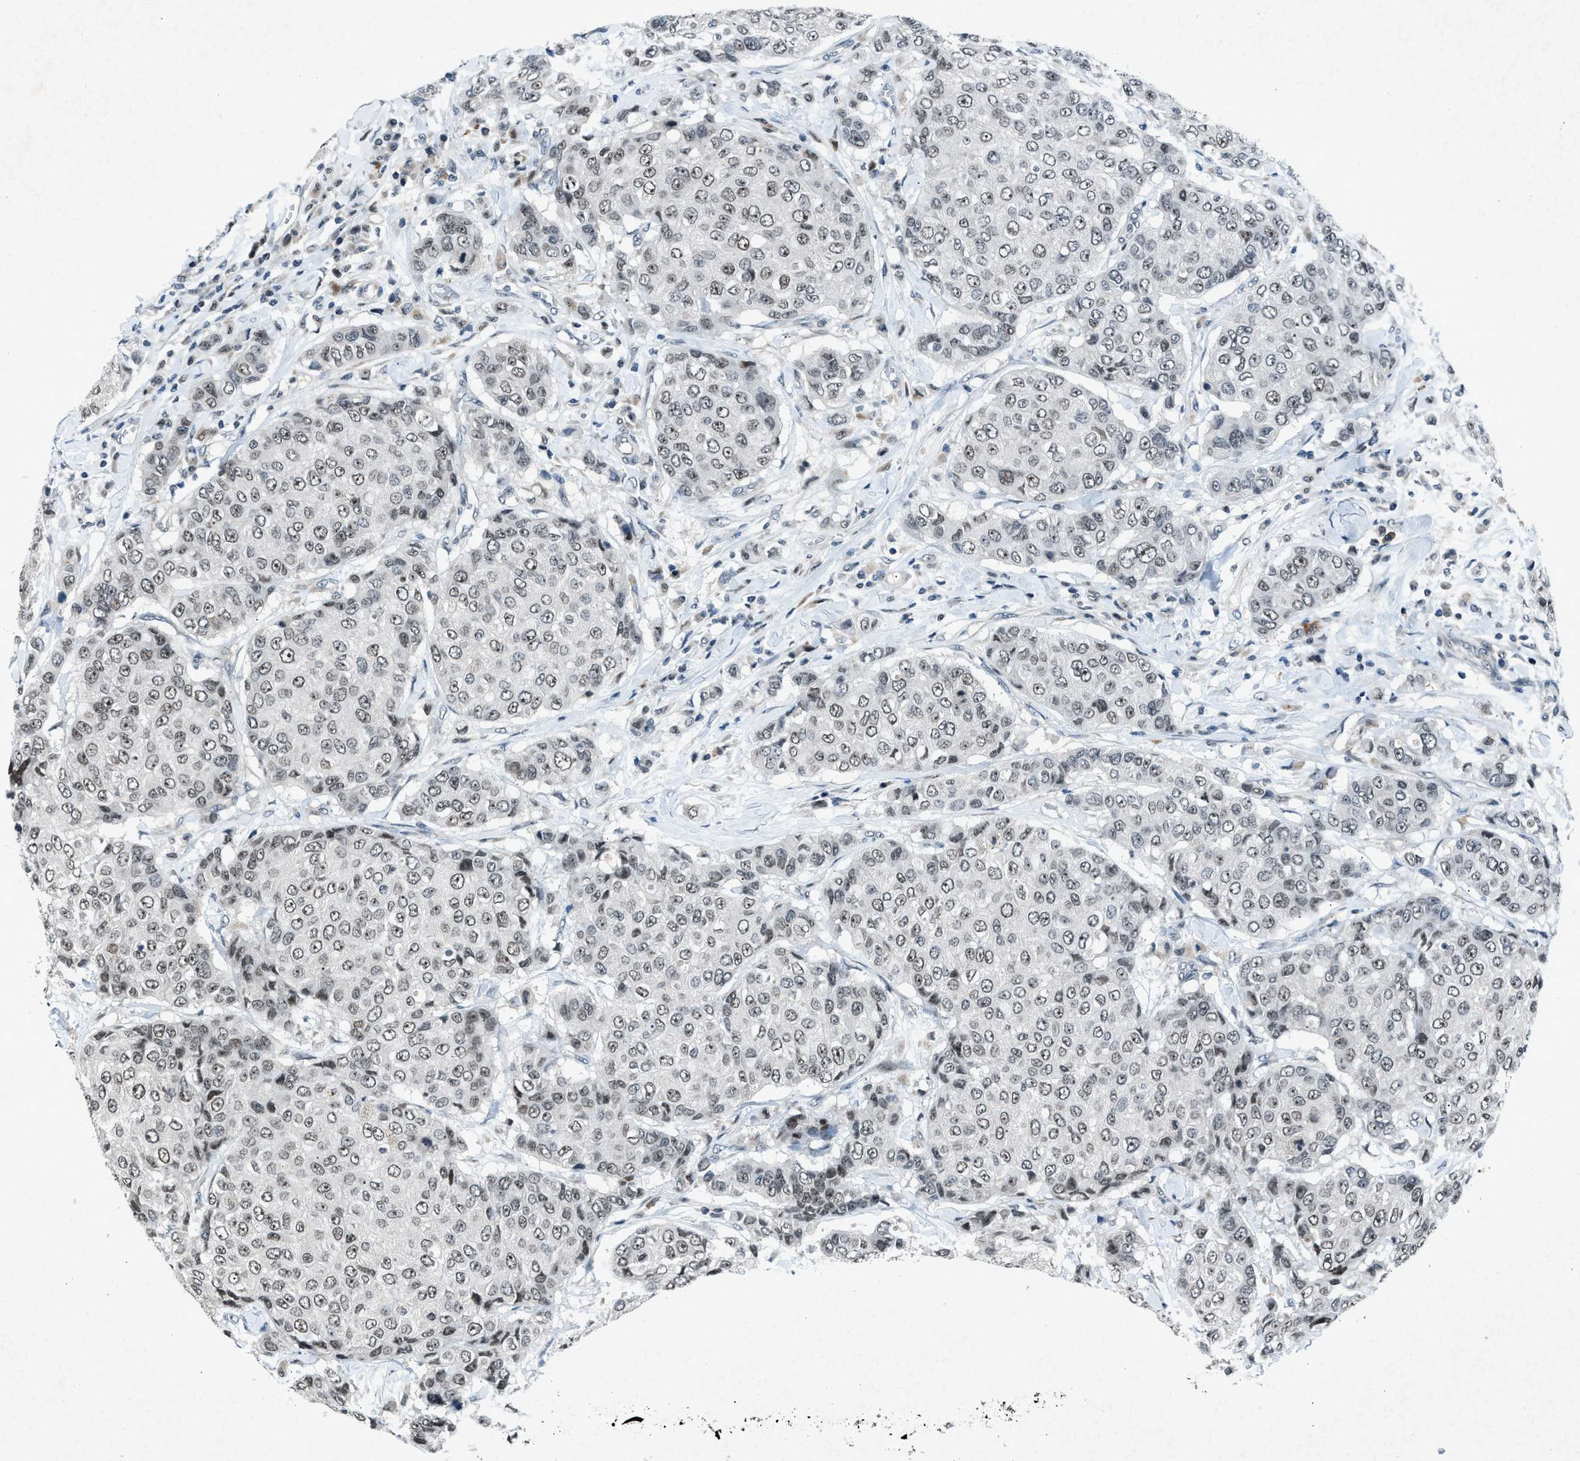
{"staining": {"intensity": "moderate", "quantity": ">75%", "location": "nuclear"}, "tissue": "breast cancer", "cell_type": "Tumor cells", "image_type": "cancer", "snomed": [{"axis": "morphology", "description": "Duct carcinoma"}, {"axis": "topography", "description": "Breast"}], "caption": "About >75% of tumor cells in breast invasive ductal carcinoma reveal moderate nuclear protein staining as visualized by brown immunohistochemical staining.", "gene": "ADCY1", "patient": {"sex": "female", "age": 27}}